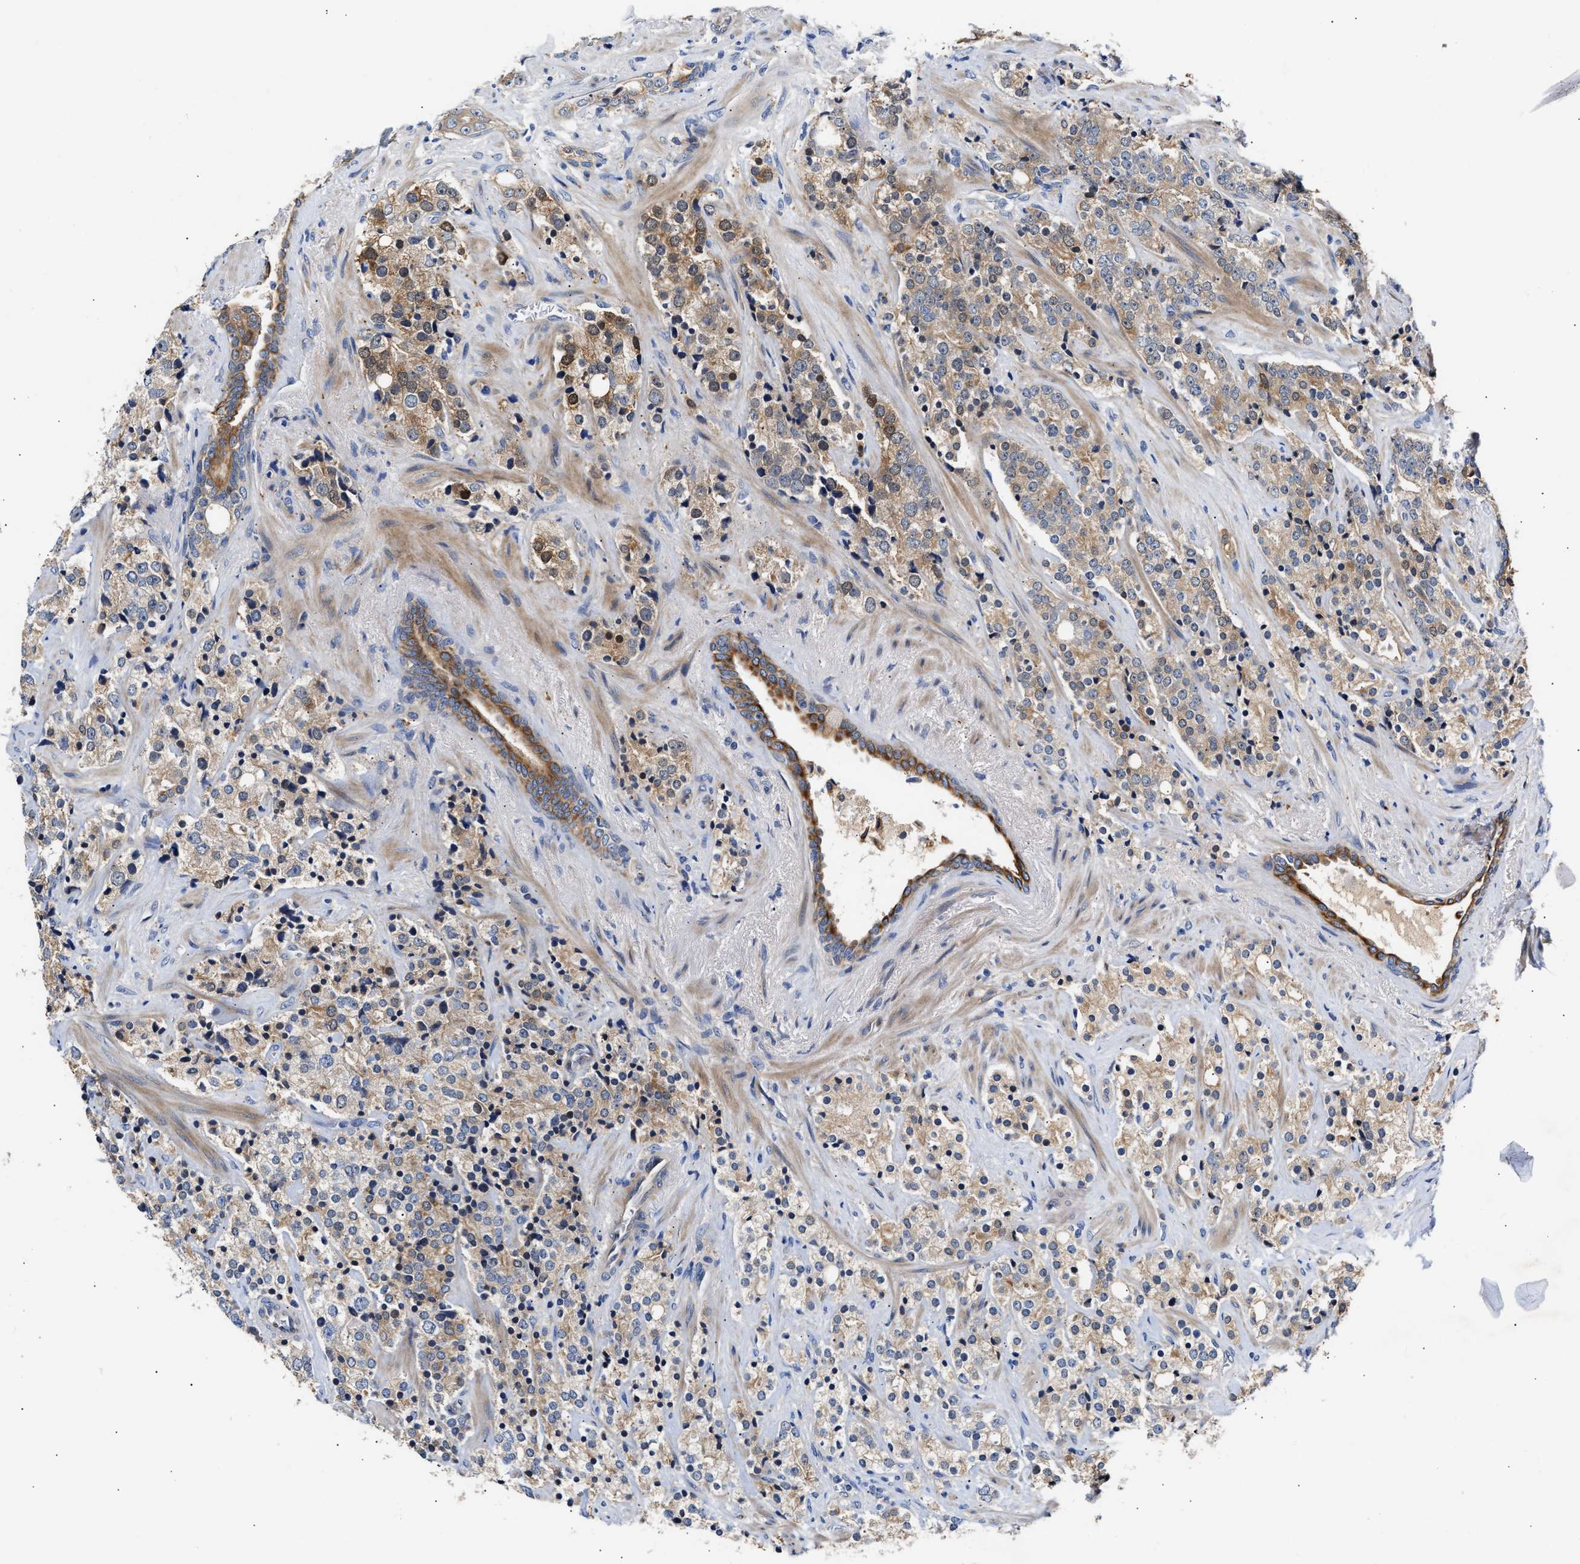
{"staining": {"intensity": "weak", "quantity": "25%-75%", "location": "cytoplasmic/membranous"}, "tissue": "prostate cancer", "cell_type": "Tumor cells", "image_type": "cancer", "snomed": [{"axis": "morphology", "description": "Adenocarcinoma, High grade"}, {"axis": "topography", "description": "Prostate"}], "caption": "Protein analysis of prostate adenocarcinoma (high-grade) tissue demonstrates weak cytoplasmic/membranous staining in about 25%-75% of tumor cells.", "gene": "CCDC146", "patient": {"sex": "male", "age": 71}}